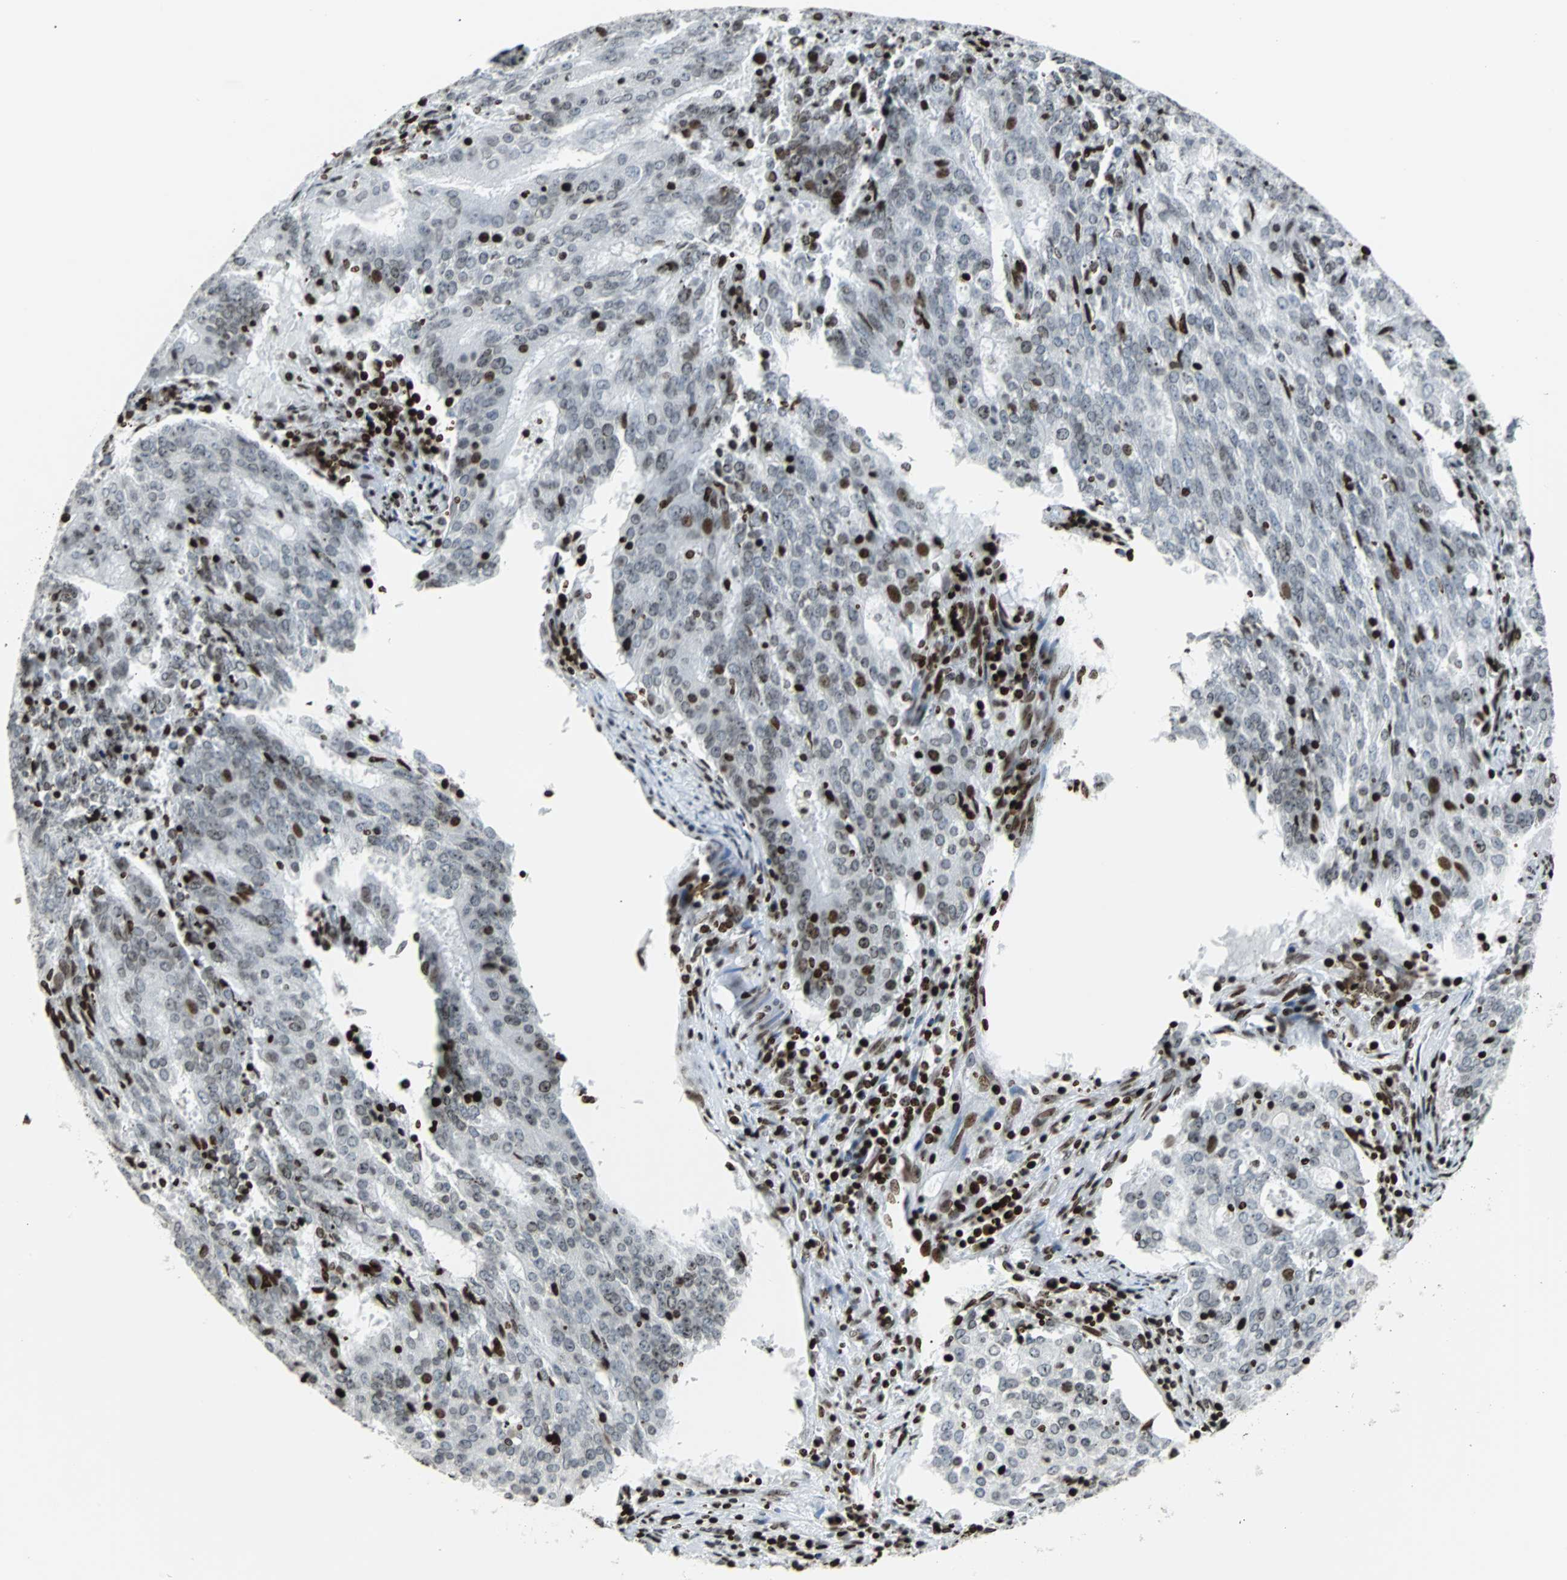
{"staining": {"intensity": "moderate", "quantity": "25%-75%", "location": "nuclear"}, "tissue": "cervical cancer", "cell_type": "Tumor cells", "image_type": "cancer", "snomed": [{"axis": "morphology", "description": "Adenocarcinoma, NOS"}, {"axis": "topography", "description": "Cervix"}], "caption": "Adenocarcinoma (cervical) stained with IHC shows moderate nuclear expression in approximately 25%-75% of tumor cells. Nuclei are stained in blue.", "gene": "ZNF131", "patient": {"sex": "female", "age": 44}}